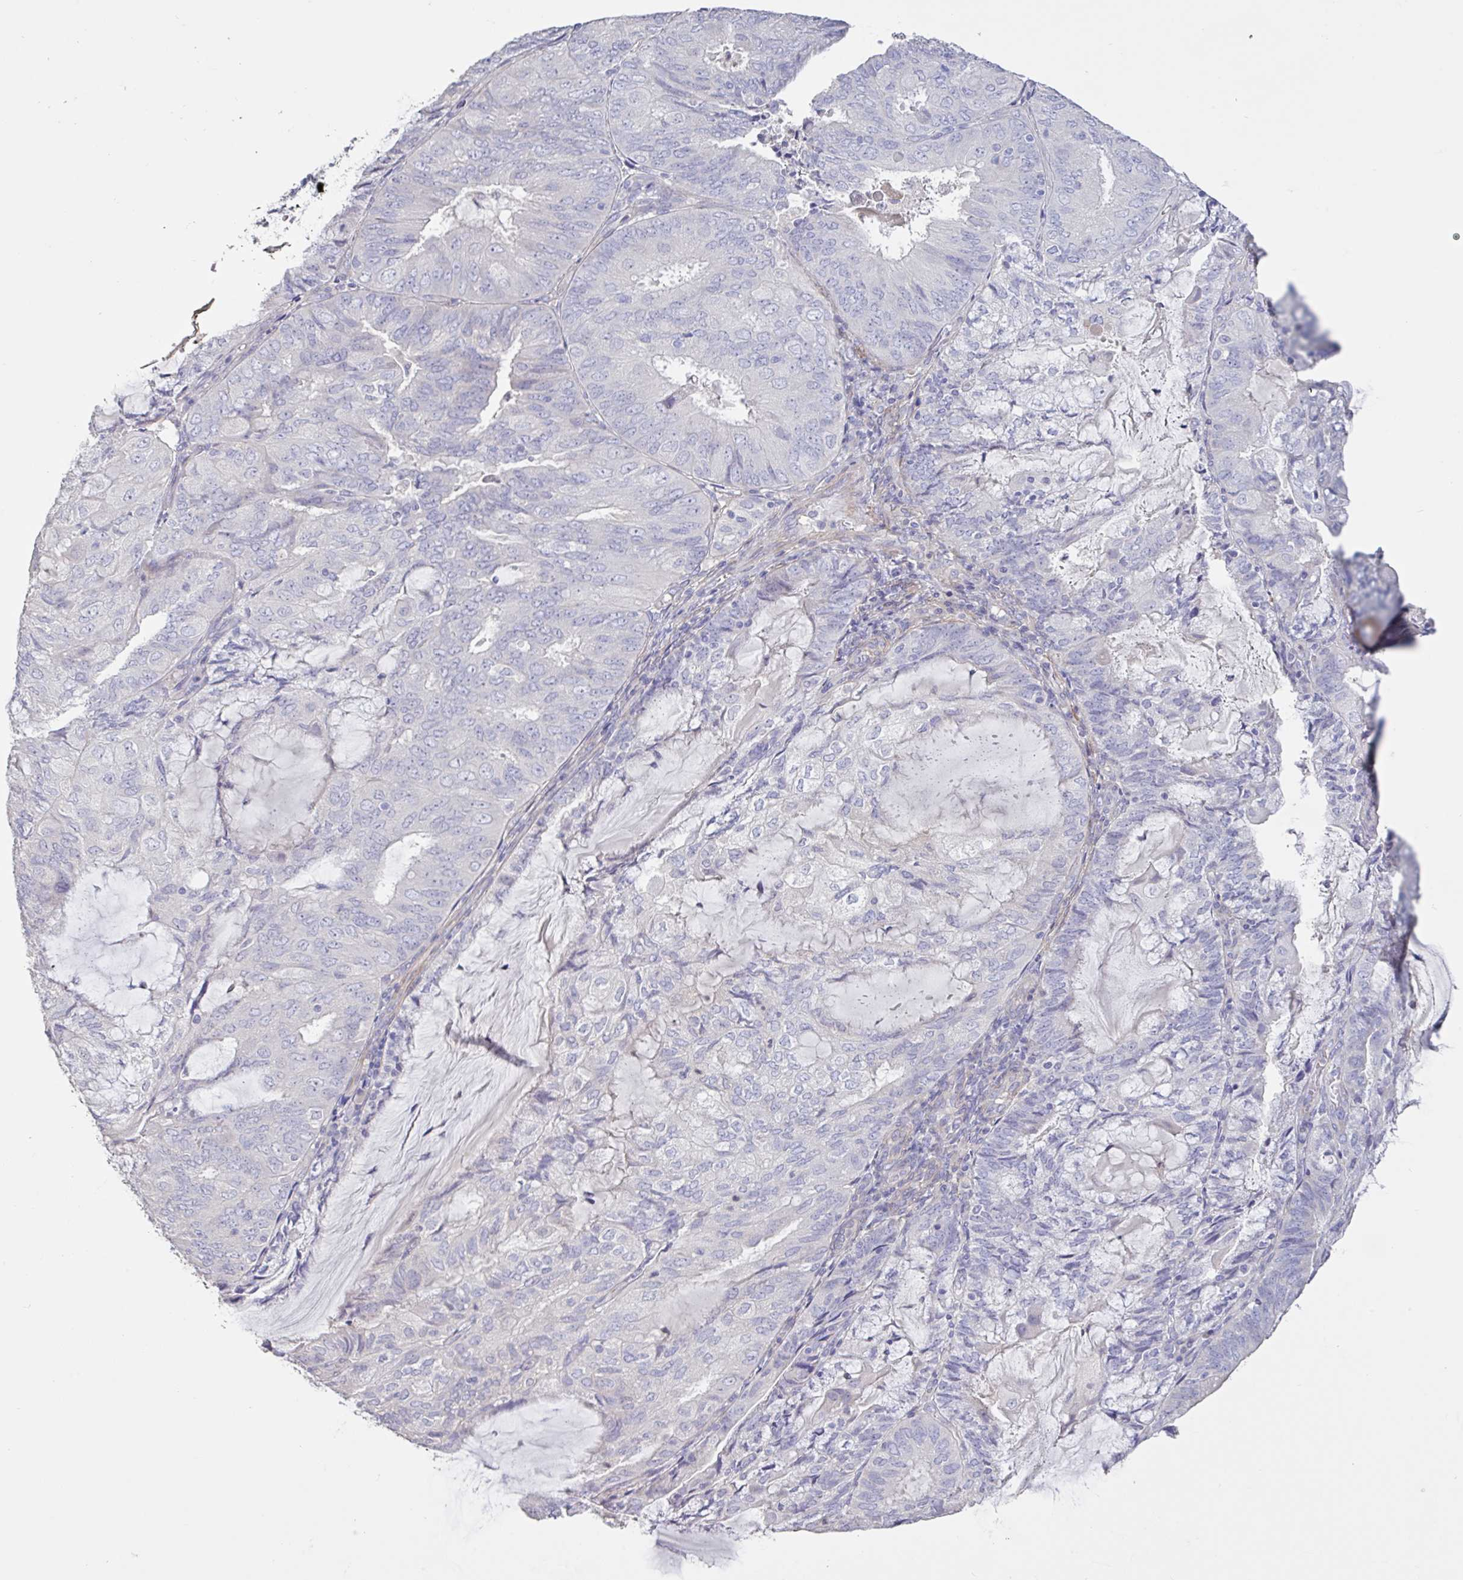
{"staining": {"intensity": "negative", "quantity": "none", "location": "none"}, "tissue": "endometrial cancer", "cell_type": "Tumor cells", "image_type": "cancer", "snomed": [{"axis": "morphology", "description": "Adenocarcinoma, NOS"}, {"axis": "topography", "description": "Endometrium"}], "caption": "Adenocarcinoma (endometrial) was stained to show a protein in brown. There is no significant positivity in tumor cells. (DAB (3,3'-diaminobenzidine) immunohistochemistry (IHC) visualized using brightfield microscopy, high magnification).", "gene": "PYGM", "patient": {"sex": "female", "age": 81}}